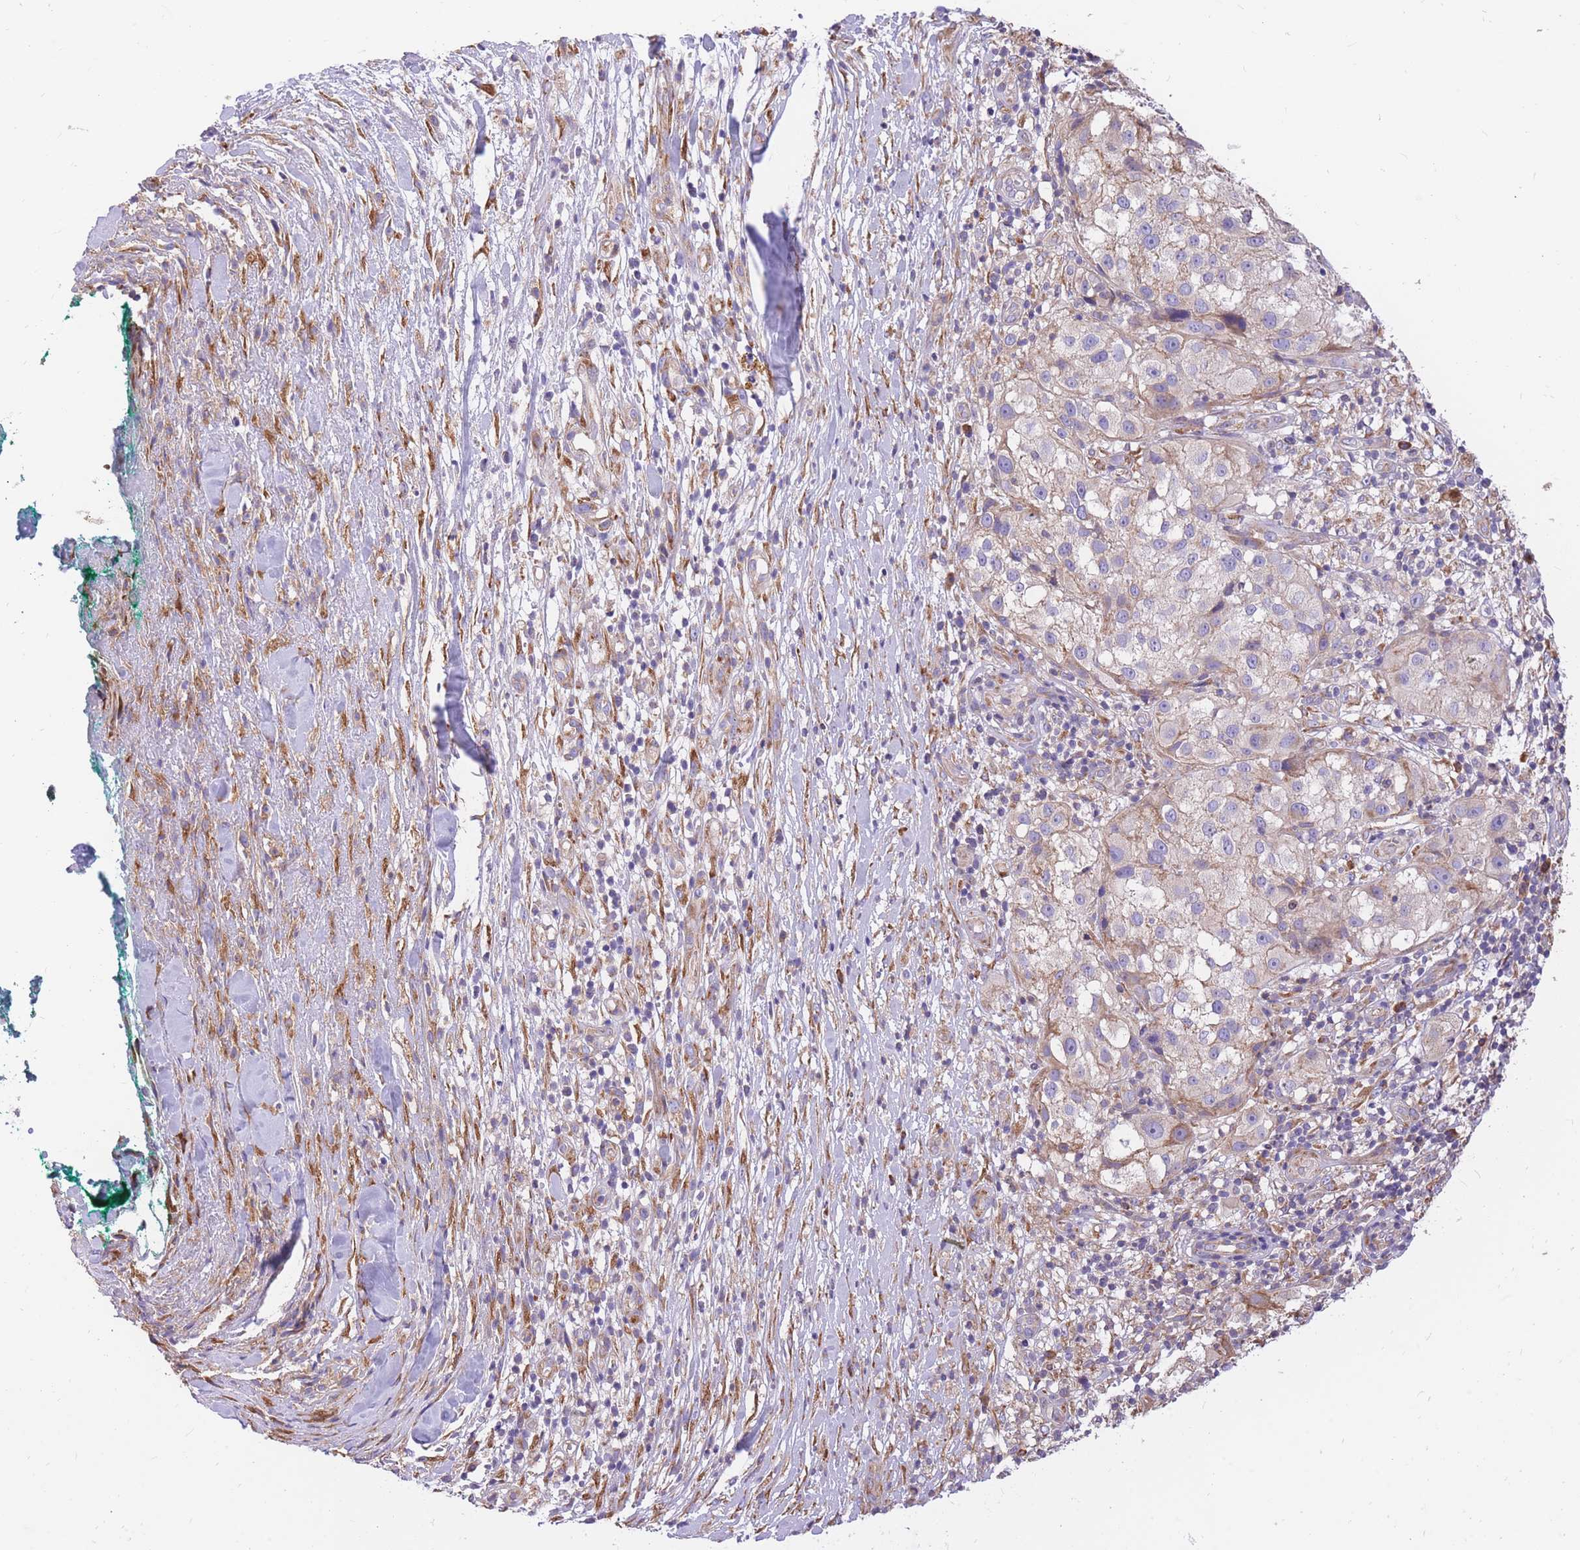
{"staining": {"intensity": "weak", "quantity": "<25%", "location": "cytoplasmic/membranous"}, "tissue": "melanoma", "cell_type": "Tumor cells", "image_type": "cancer", "snomed": [{"axis": "morphology", "description": "Normal morphology"}, {"axis": "morphology", "description": "Malignant melanoma, NOS"}, {"axis": "topography", "description": "Skin"}], "caption": "The histopathology image exhibits no significant positivity in tumor cells of melanoma. (DAB immunohistochemistry (IHC) visualized using brightfield microscopy, high magnification).", "gene": "GBP7", "patient": {"sex": "female", "age": 72}}